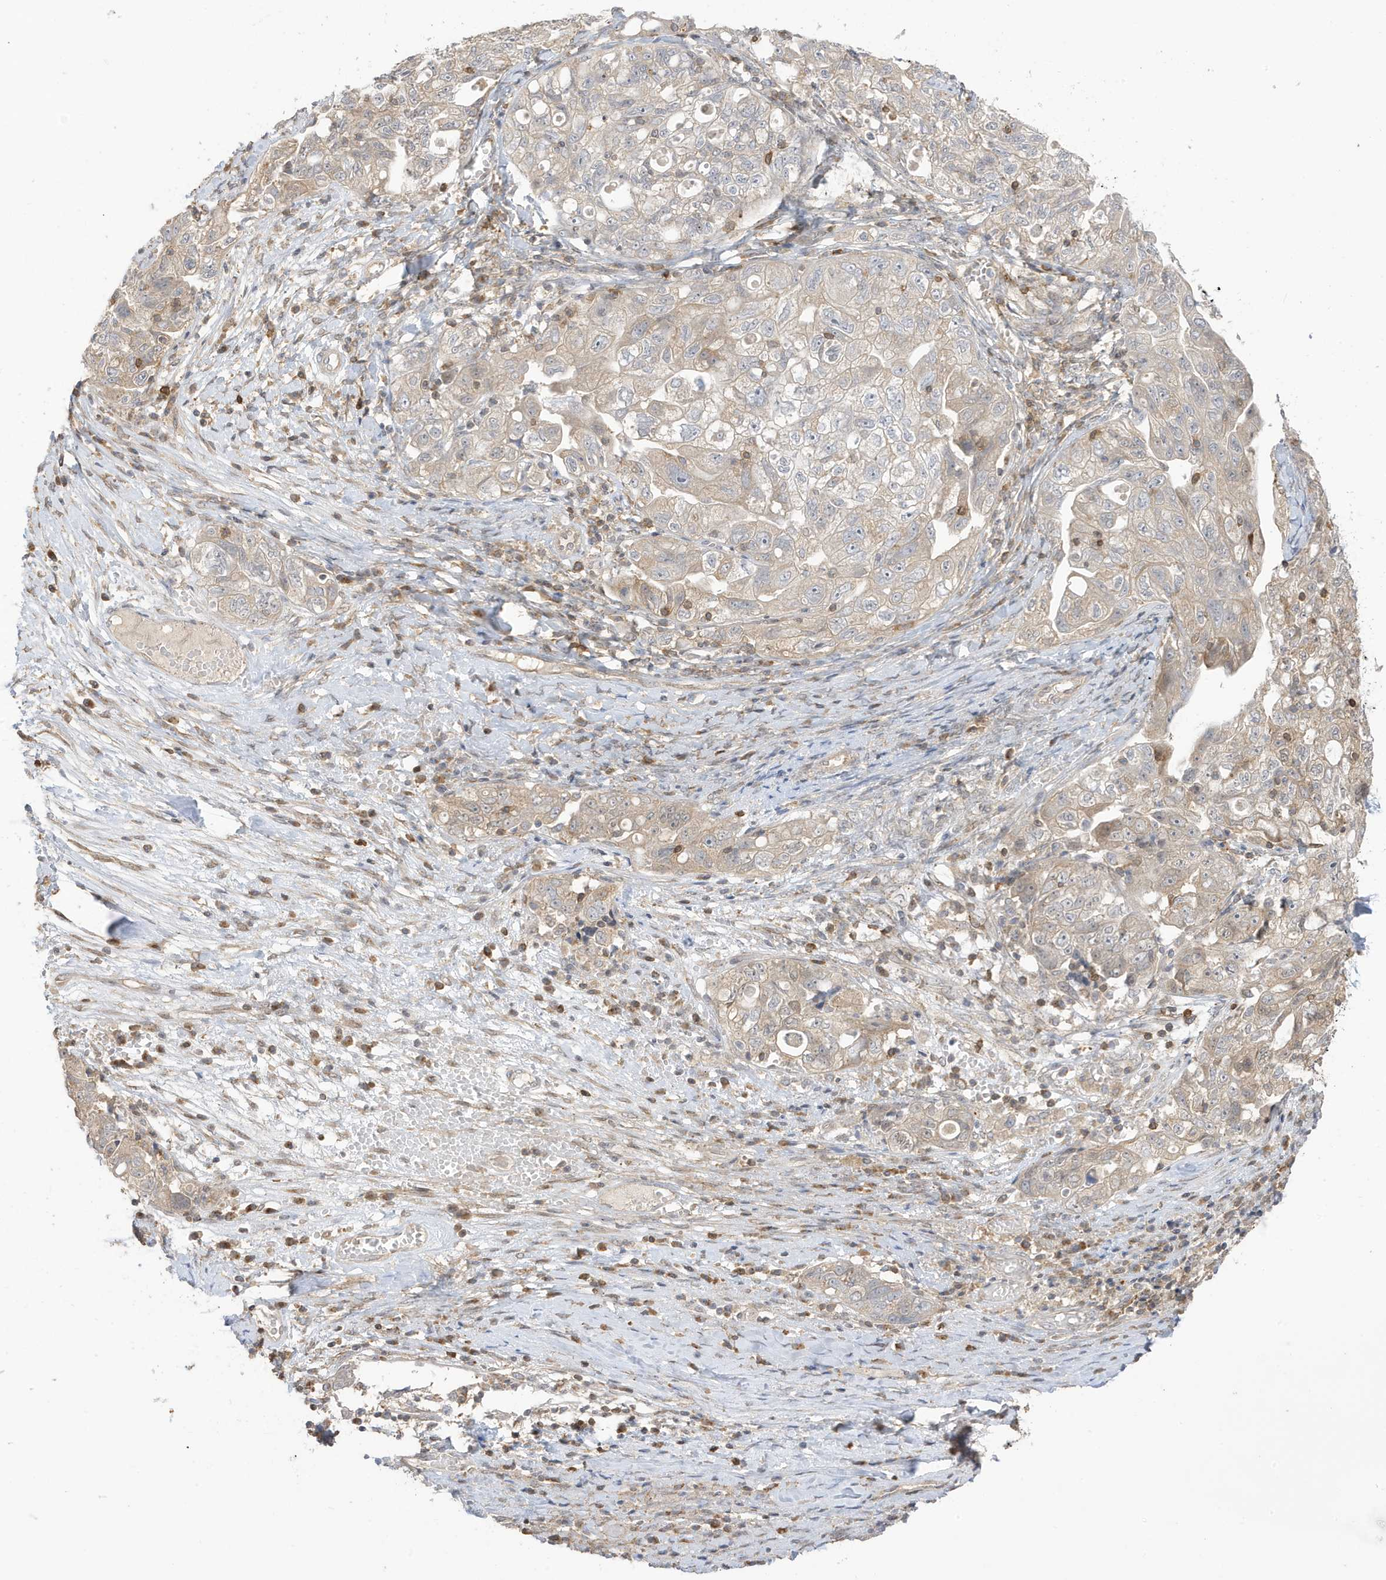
{"staining": {"intensity": "weak", "quantity": ">75%", "location": "cytoplasmic/membranous"}, "tissue": "ovarian cancer", "cell_type": "Tumor cells", "image_type": "cancer", "snomed": [{"axis": "morphology", "description": "Carcinoma, NOS"}, {"axis": "morphology", "description": "Cystadenocarcinoma, serous, NOS"}, {"axis": "topography", "description": "Ovary"}], "caption": "High-power microscopy captured an IHC image of ovarian cancer, revealing weak cytoplasmic/membranous expression in about >75% of tumor cells. (DAB (3,3'-diaminobenzidine) = brown stain, brightfield microscopy at high magnification).", "gene": "TAB3", "patient": {"sex": "female", "age": 69}}